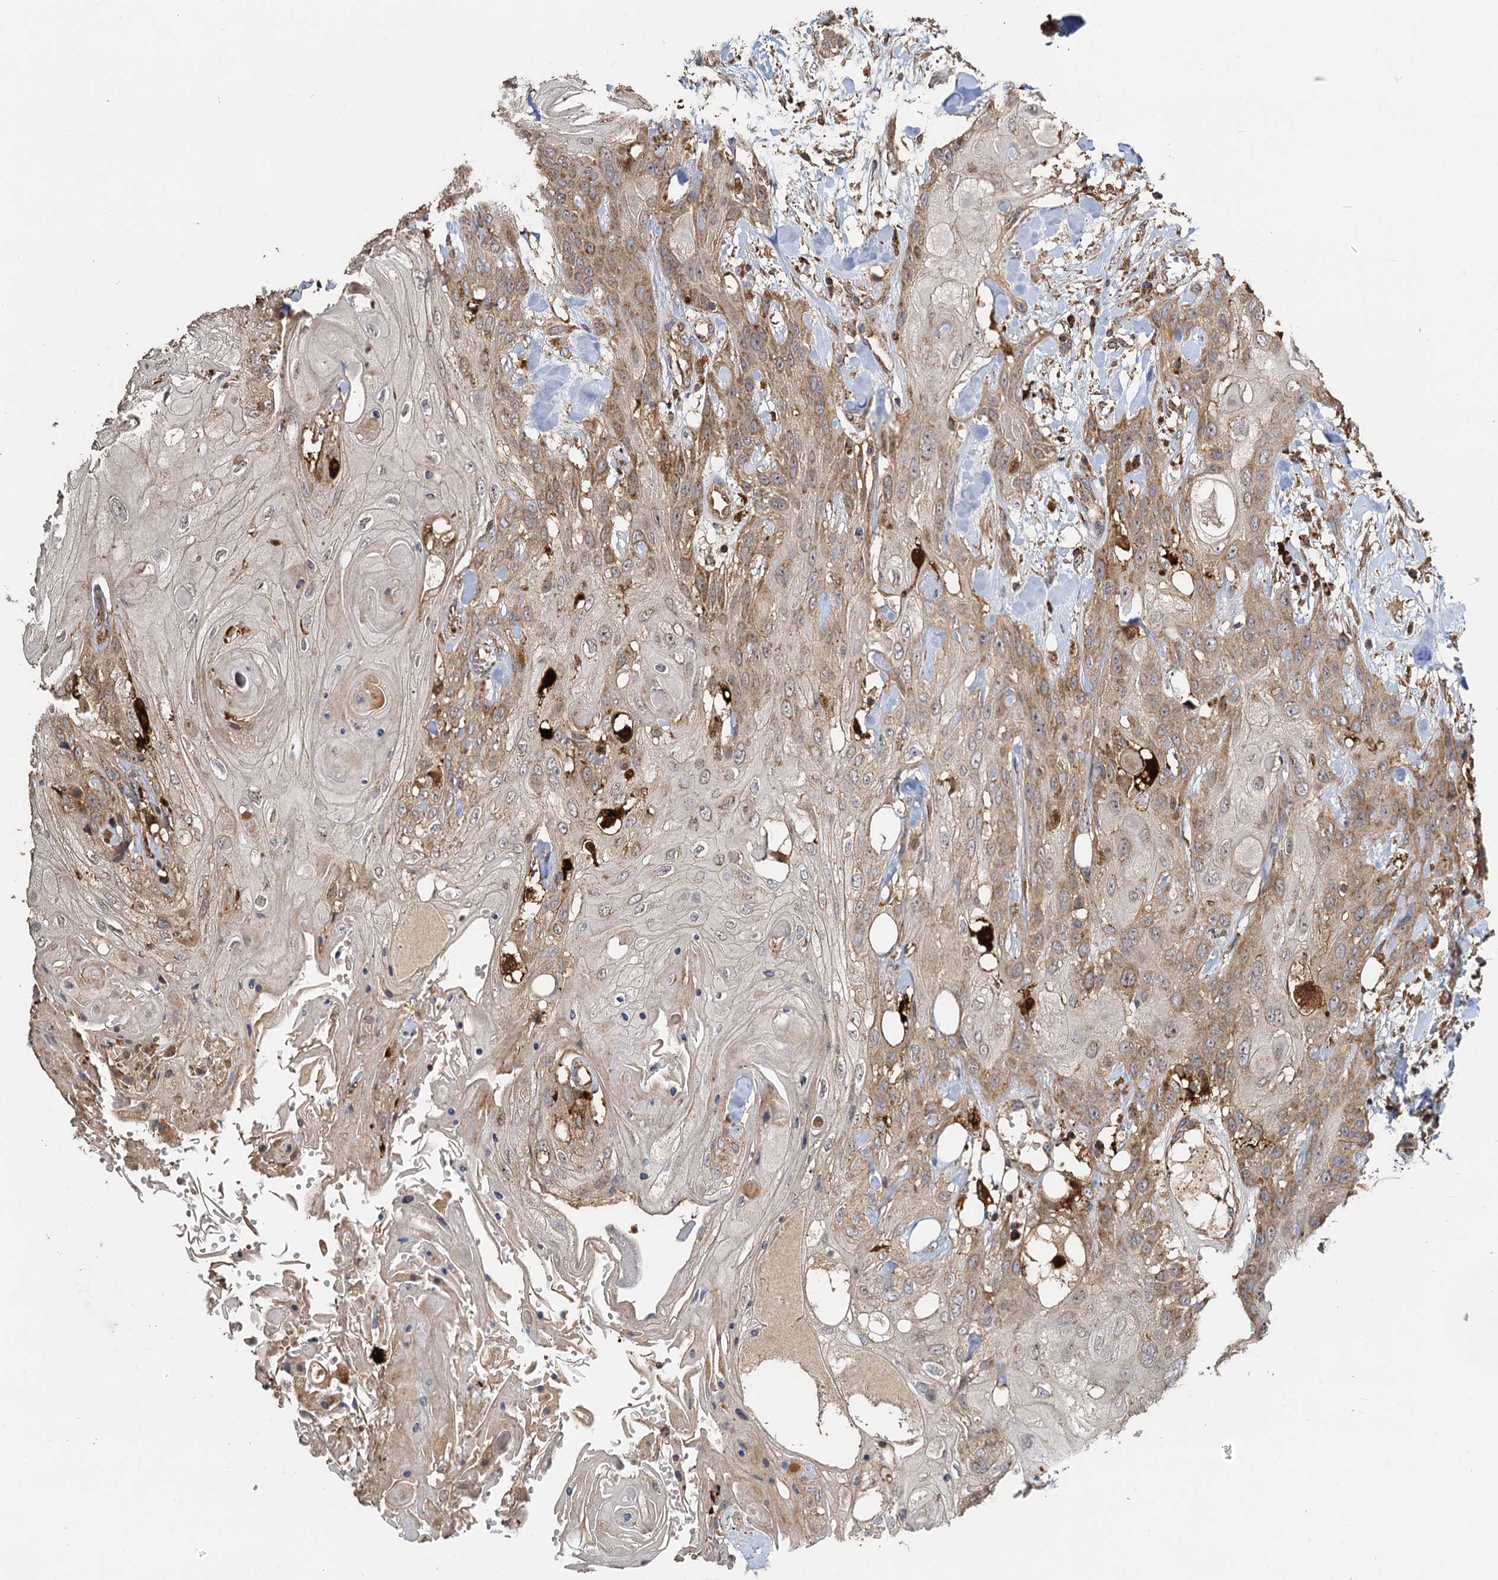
{"staining": {"intensity": "moderate", "quantity": "<25%", "location": "cytoplasmic/membranous"}, "tissue": "head and neck cancer", "cell_type": "Tumor cells", "image_type": "cancer", "snomed": [{"axis": "morphology", "description": "Squamous cell carcinoma, NOS"}, {"axis": "topography", "description": "Head-Neck"}], "caption": "The micrograph reveals staining of head and neck squamous cell carcinoma, revealing moderate cytoplasmic/membranous protein staining (brown color) within tumor cells.", "gene": "SDS", "patient": {"sex": "female", "age": 43}}